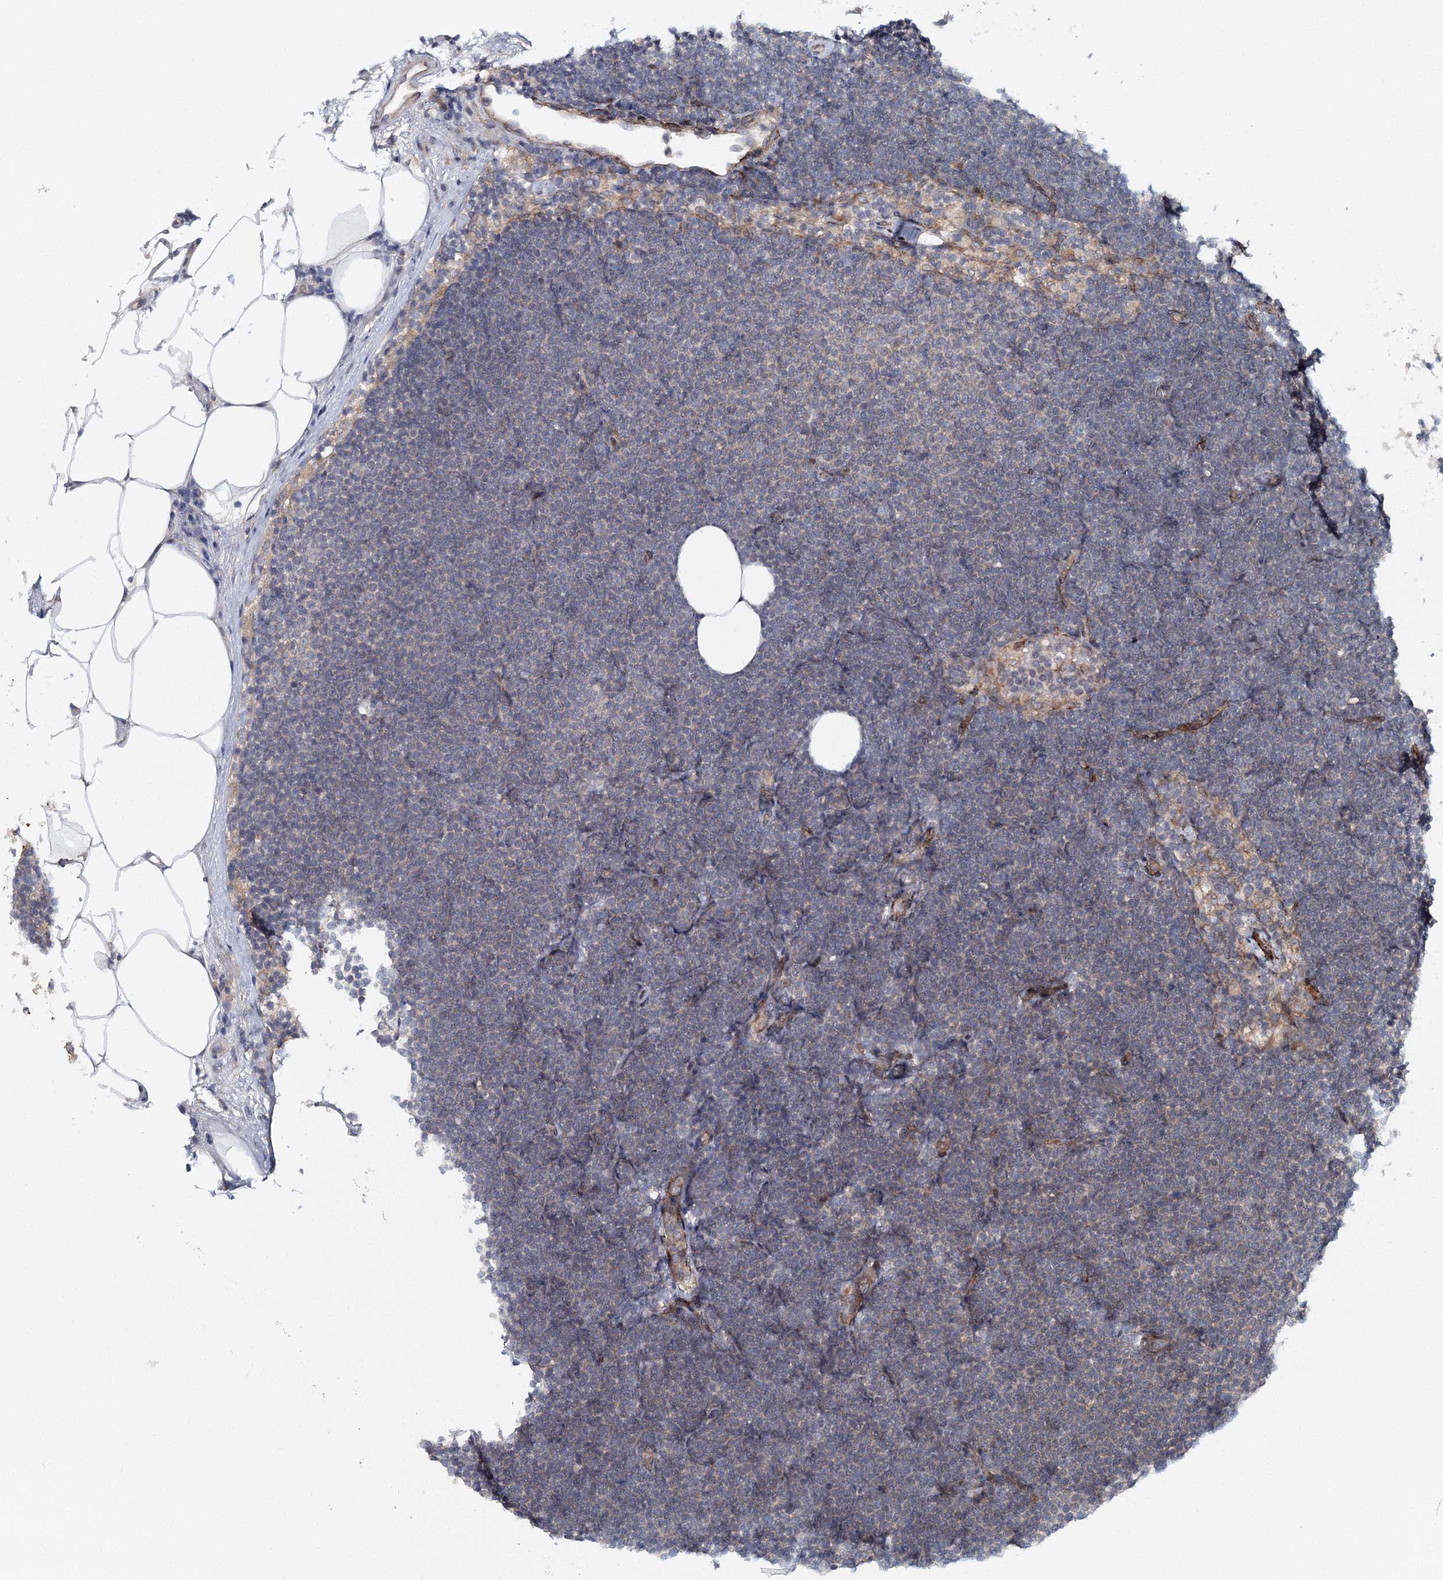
{"staining": {"intensity": "weak", "quantity": "<25%", "location": "cytoplasmic/membranous"}, "tissue": "lymphoma", "cell_type": "Tumor cells", "image_type": "cancer", "snomed": [{"axis": "morphology", "description": "Malignant lymphoma, non-Hodgkin's type, Low grade"}, {"axis": "topography", "description": "Lymph node"}], "caption": "A high-resolution image shows immunohistochemistry staining of lymphoma, which displays no significant expression in tumor cells.", "gene": "NBAS", "patient": {"sex": "female", "age": 53}}